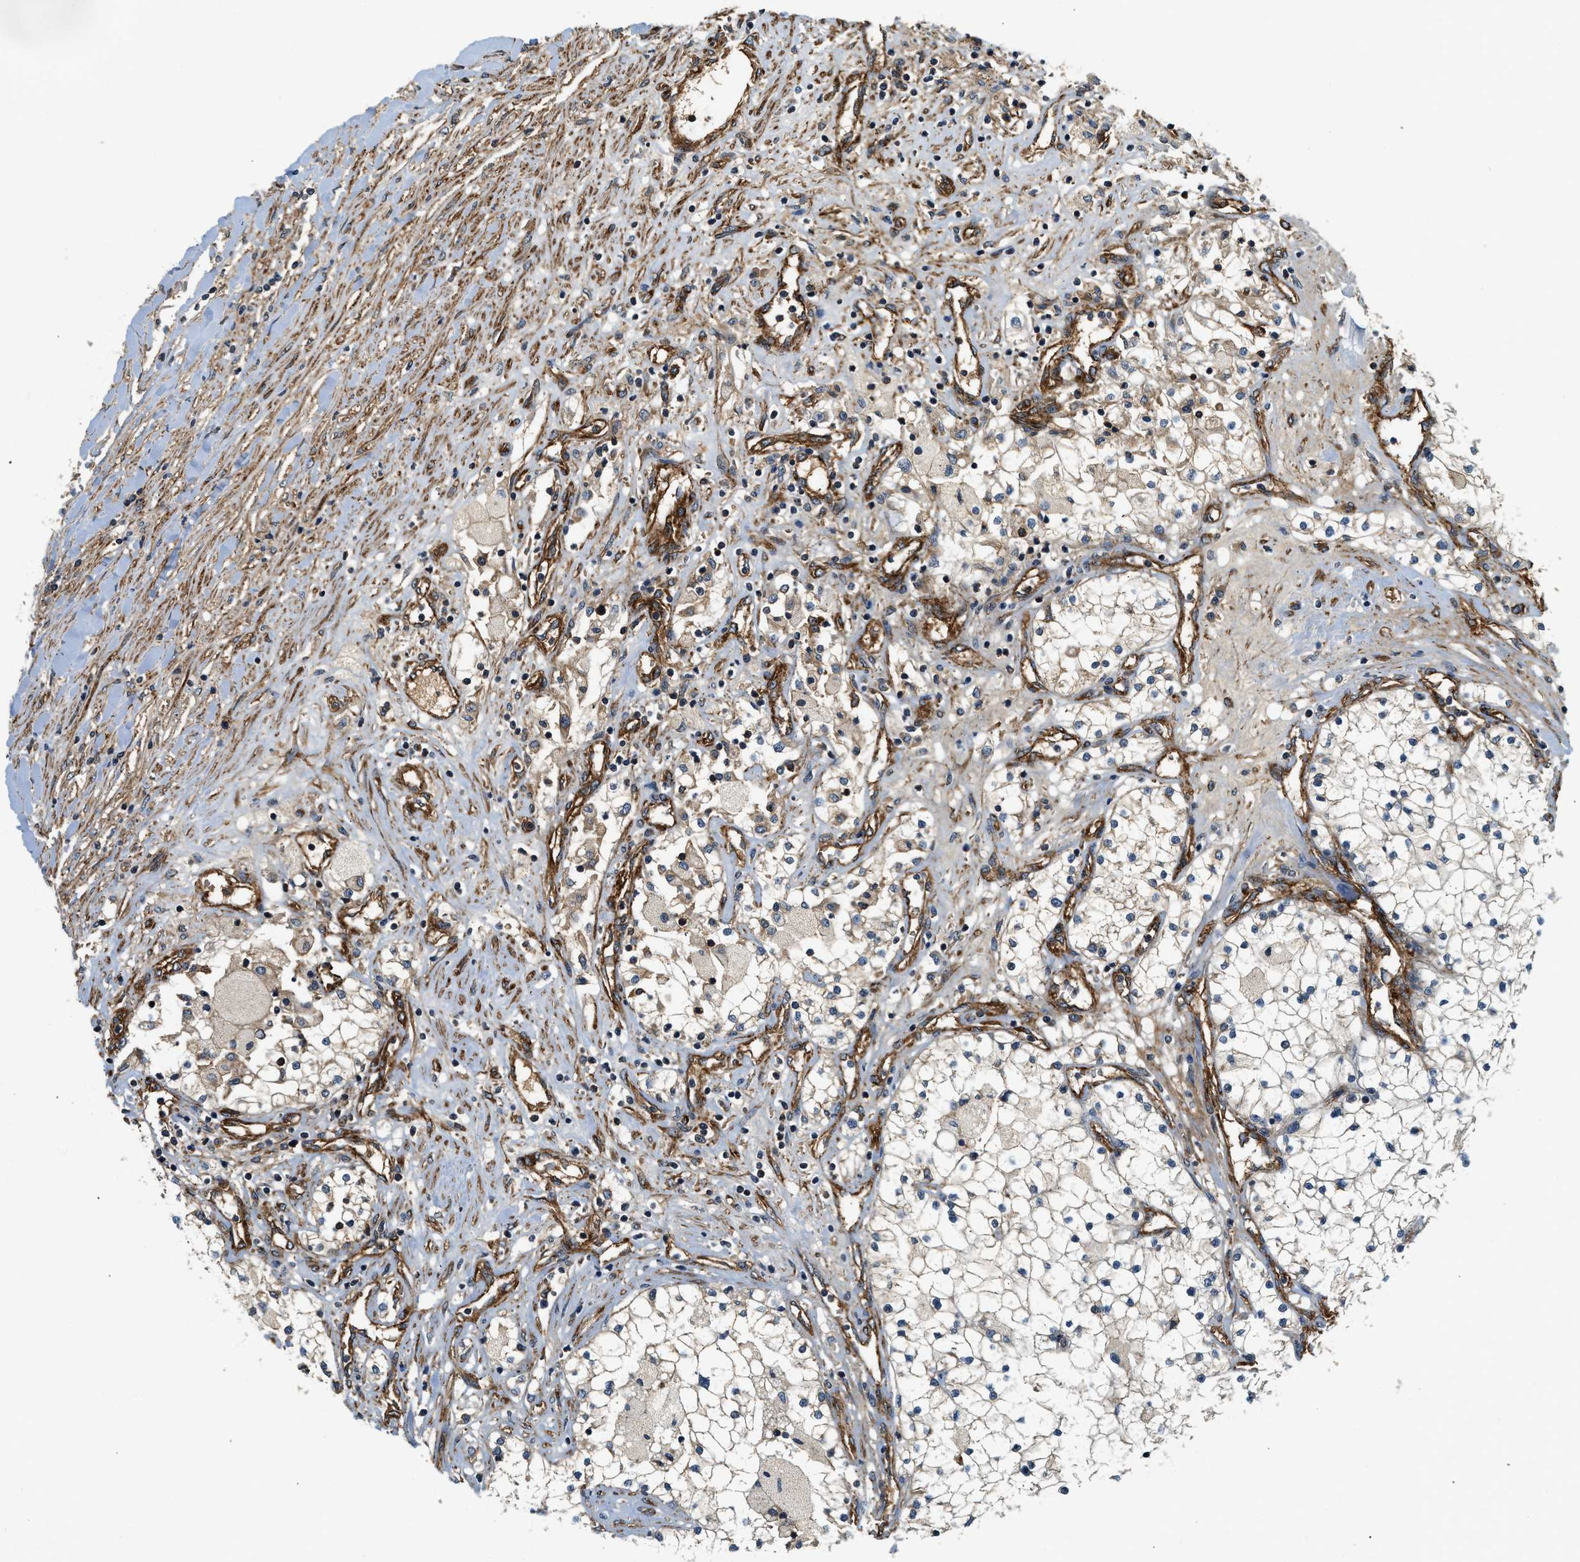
{"staining": {"intensity": "weak", "quantity": "25%-75%", "location": "cytoplasmic/membranous"}, "tissue": "renal cancer", "cell_type": "Tumor cells", "image_type": "cancer", "snomed": [{"axis": "morphology", "description": "Adenocarcinoma, NOS"}, {"axis": "topography", "description": "Kidney"}], "caption": "This histopathology image reveals immunohistochemistry staining of human renal adenocarcinoma, with low weak cytoplasmic/membranous positivity in about 25%-75% of tumor cells.", "gene": "HIP1", "patient": {"sex": "male", "age": 68}}